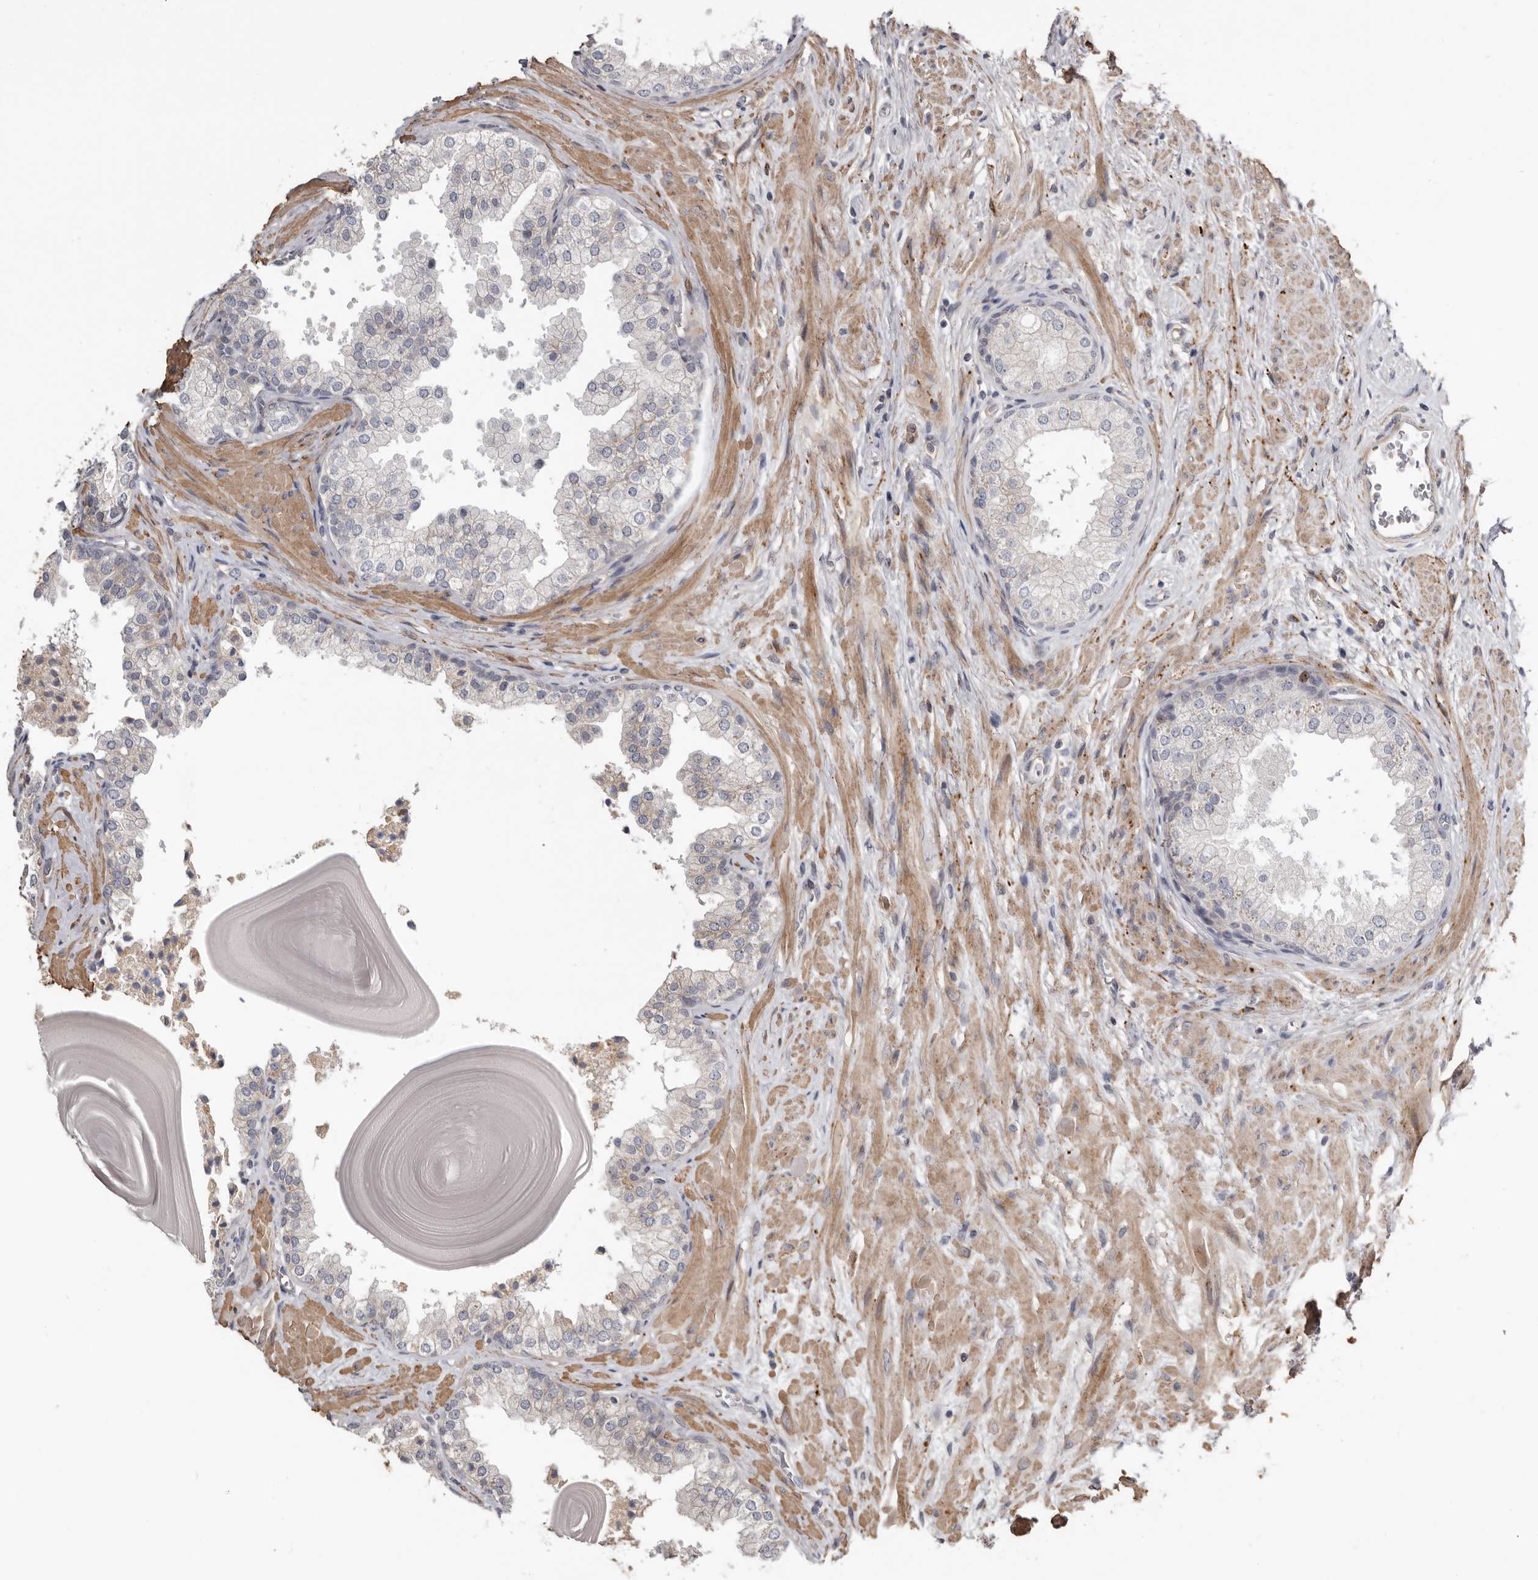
{"staining": {"intensity": "negative", "quantity": "none", "location": "none"}, "tissue": "prostate", "cell_type": "Glandular cells", "image_type": "normal", "snomed": [{"axis": "morphology", "description": "Normal tissue, NOS"}, {"axis": "topography", "description": "Prostate"}], "caption": "The photomicrograph displays no staining of glandular cells in normal prostate. Nuclei are stained in blue.", "gene": "CDCA8", "patient": {"sex": "male", "age": 48}}